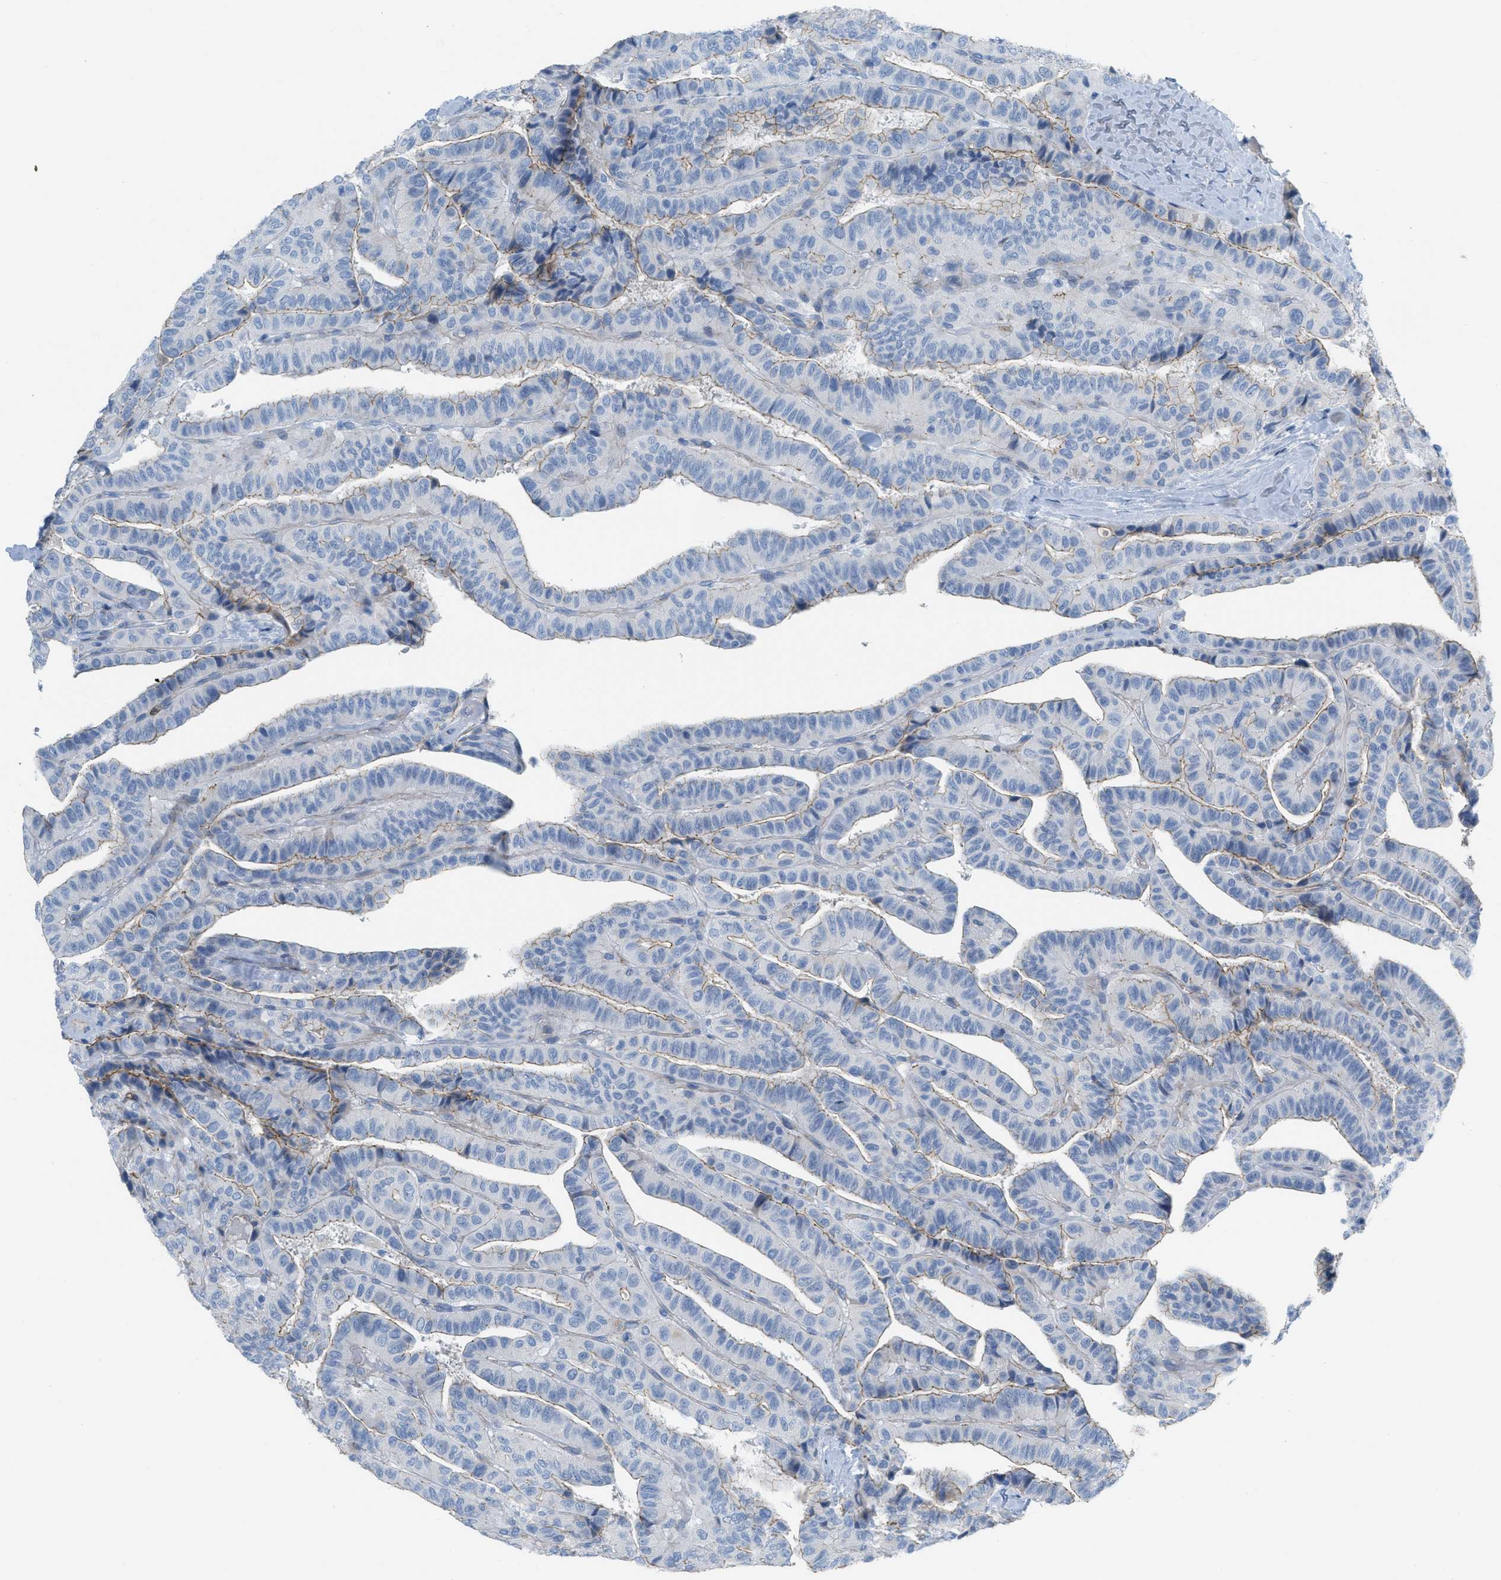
{"staining": {"intensity": "weak", "quantity": "25%-75%", "location": "cytoplasmic/membranous"}, "tissue": "thyroid cancer", "cell_type": "Tumor cells", "image_type": "cancer", "snomed": [{"axis": "morphology", "description": "Papillary adenocarcinoma, NOS"}, {"axis": "topography", "description": "Thyroid gland"}], "caption": "This is a histology image of IHC staining of papillary adenocarcinoma (thyroid), which shows weak expression in the cytoplasmic/membranous of tumor cells.", "gene": "CRB3", "patient": {"sex": "male", "age": 77}}